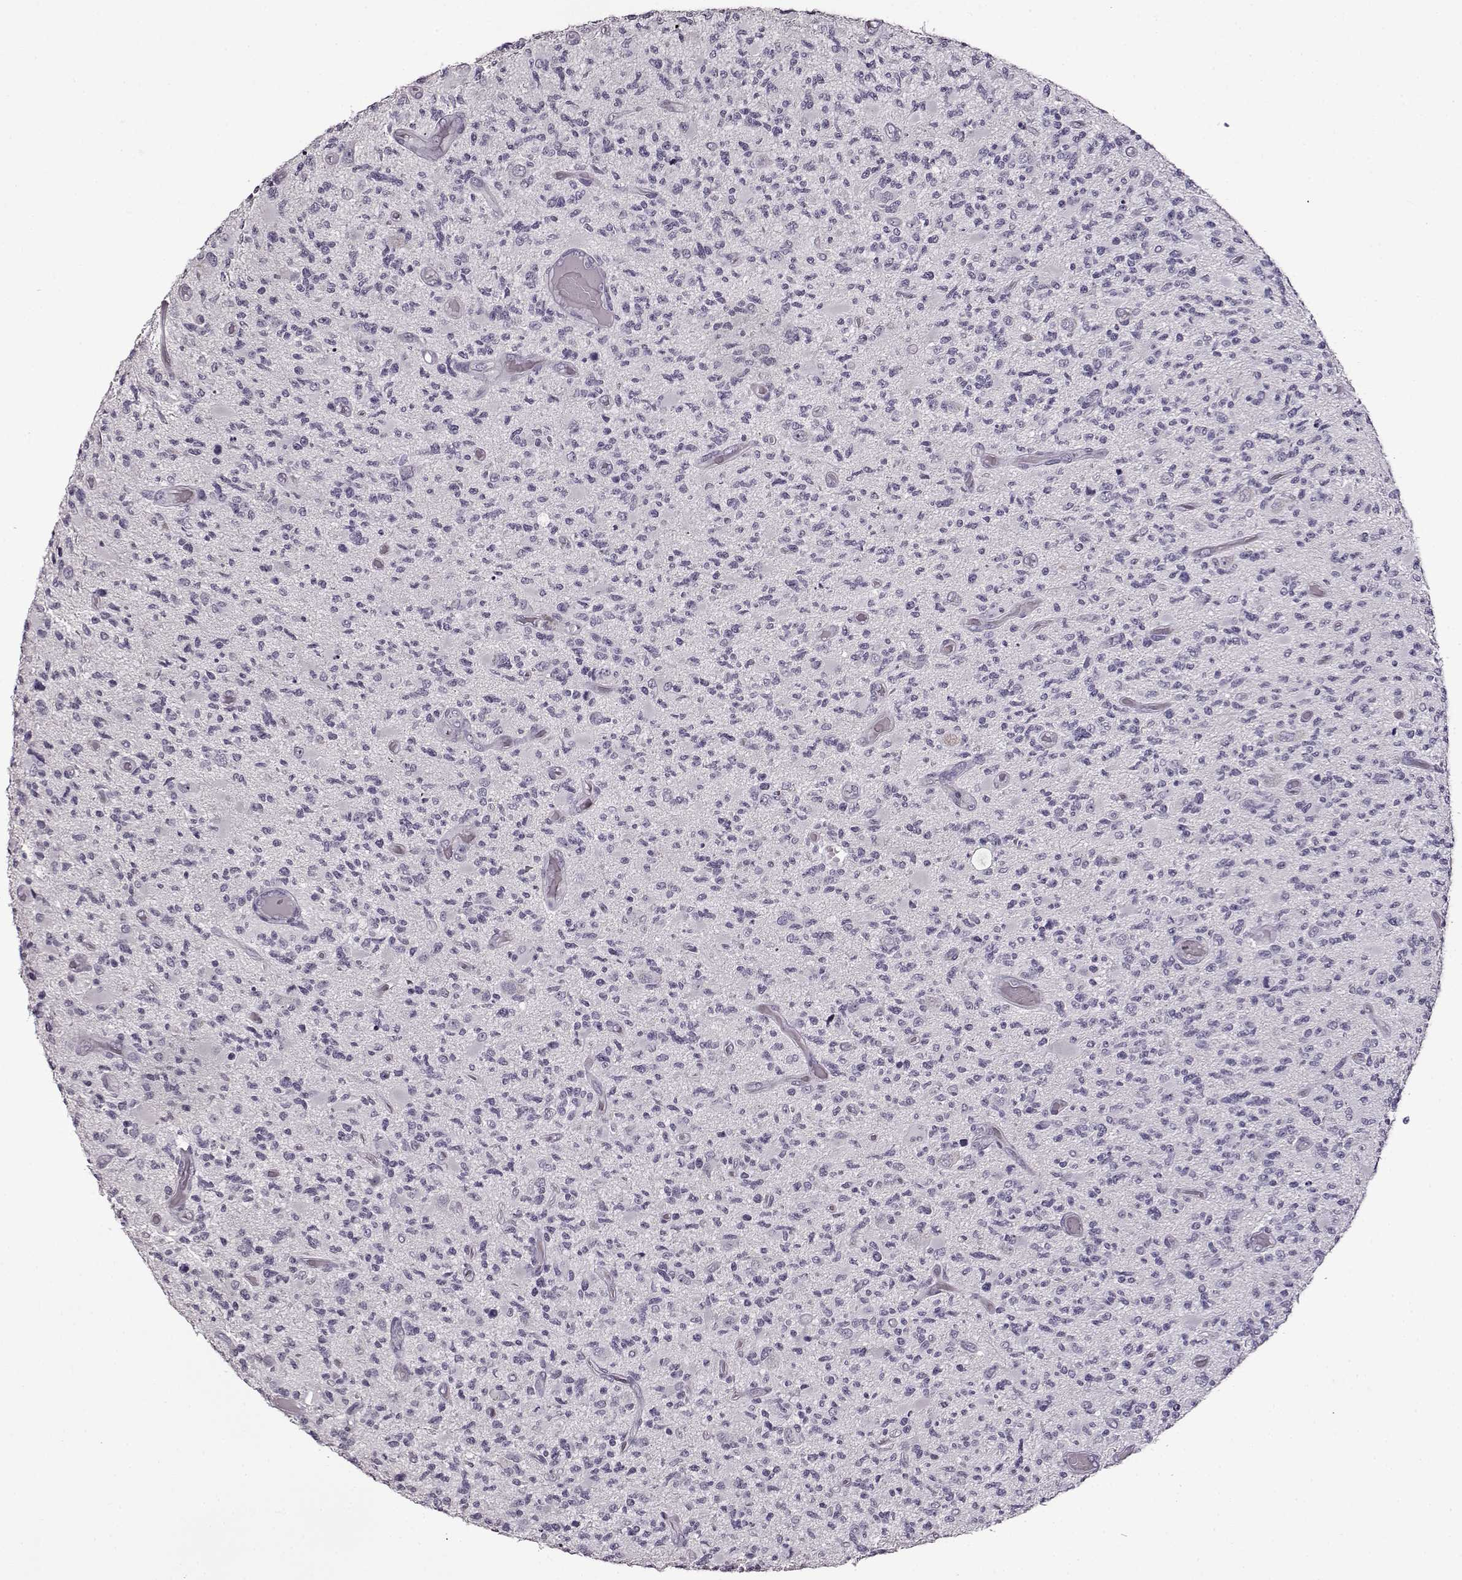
{"staining": {"intensity": "negative", "quantity": "none", "location": "none"}, "tissue": "glioma", "cell_type": "Tumor cells", "image_type": "cancer", "snomed": [{"axis": "morphology", "description": "Glioma, malignant, High grade"}, {"axis": "topography", "description": "Brain"}], "caption": "High power microscopy photomicrograph of an immunohistochemistry photomicrograph of high-grade glioma (malignant), revealing no significant expression in tumor cells. (DAB (3,3'-diaminobenzidine) IHC with hematoxylin counter stain).", "gene": "FSHB", "patient": {"sex": "female", "age": 63}}